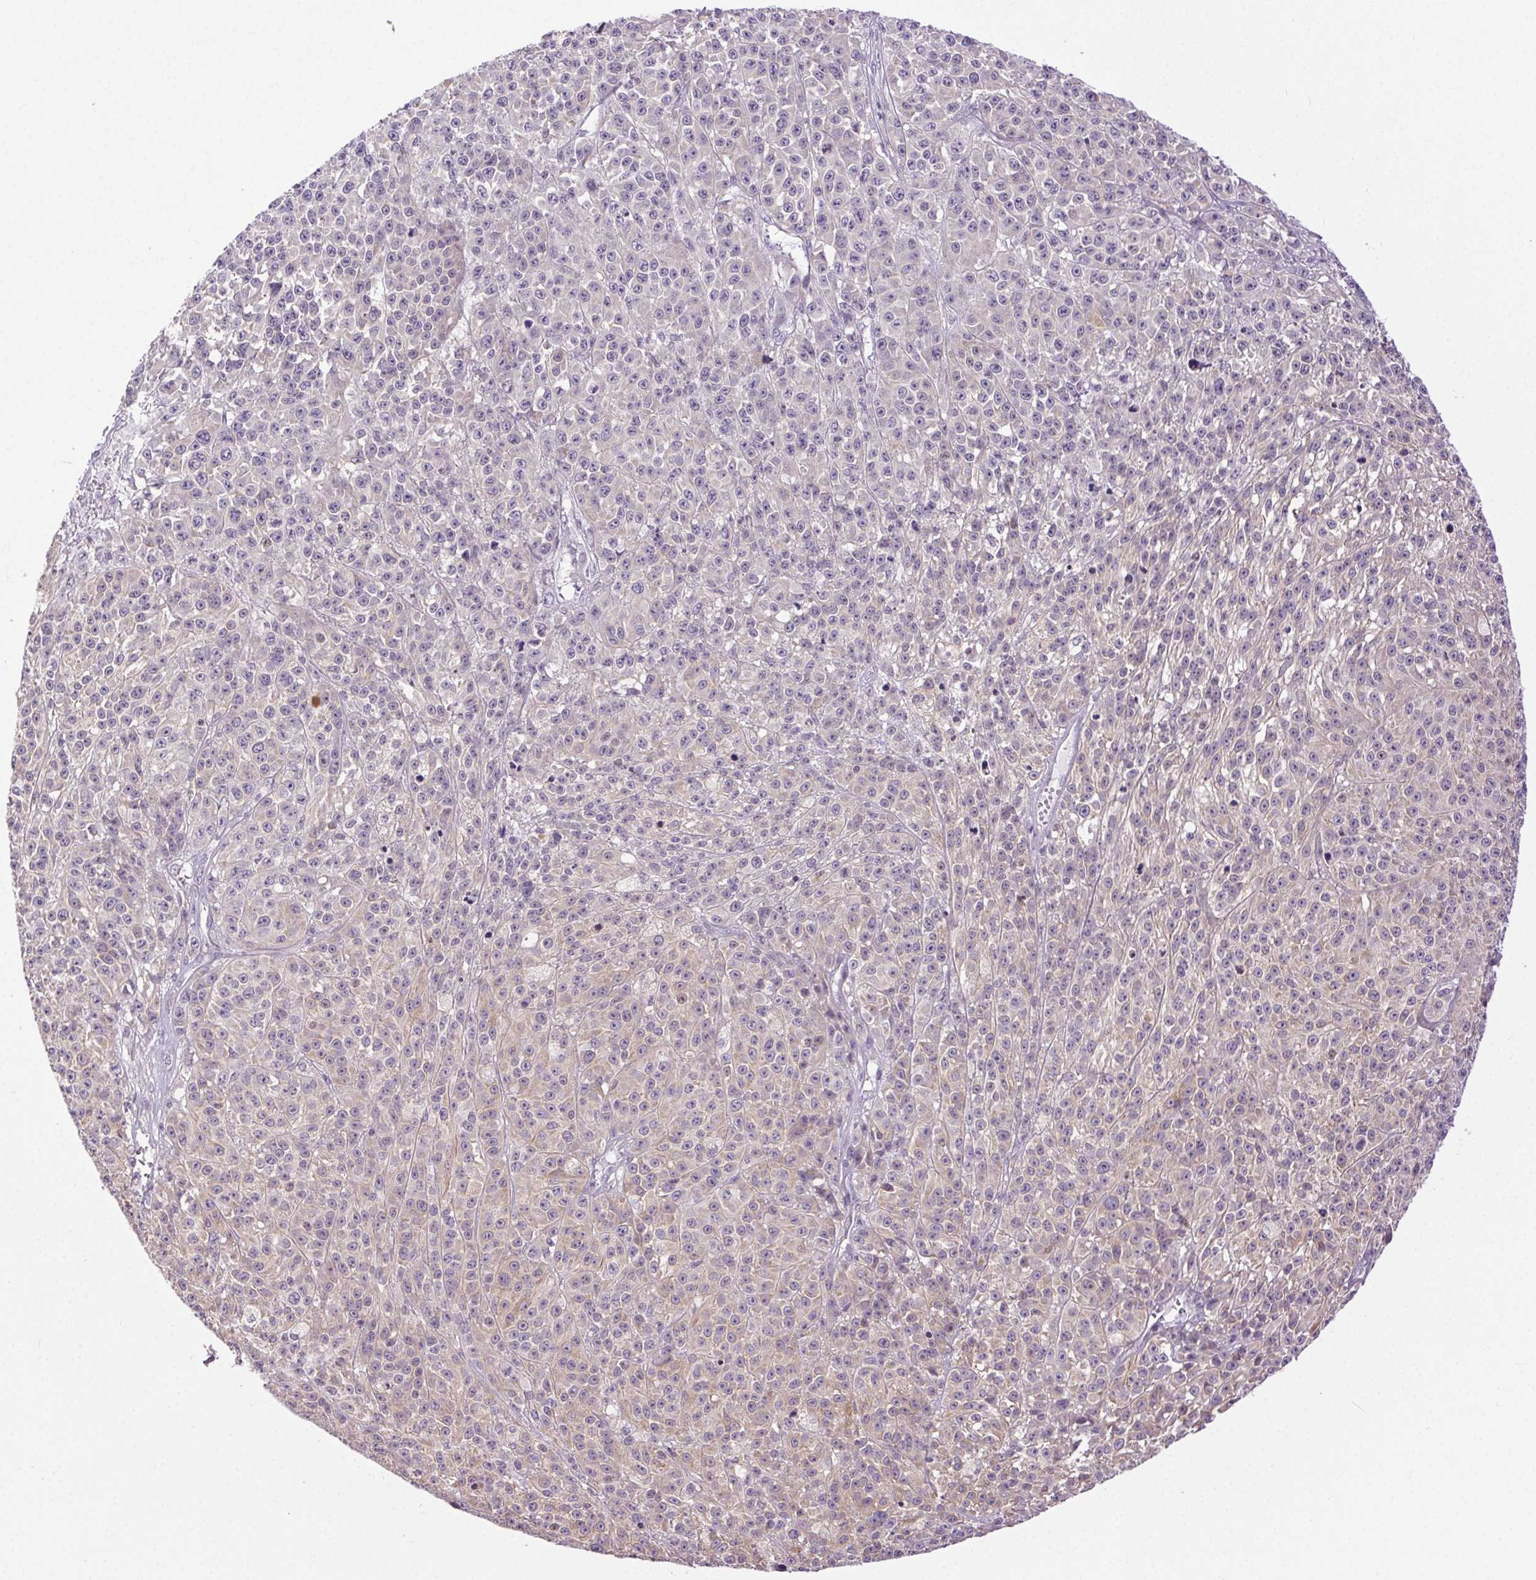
{"staining": {"intensity": "negative", "quantity": "none", "location": "none"}, "tissue": "melanoma", "cell_type": "Tumor cells", "image_type": "cancer", "snomed": [{"axis": "morphology", "description": "Malignant melanoma, NOS"}, {"axis": "topography", "description": "Skin"}], "caption": "The immunohistochemistry histopathology image has no significant staining in tumor cells of melanoma tissue.", "gene": "SYT11", "patient": {"sex": "female", "age": 58}}